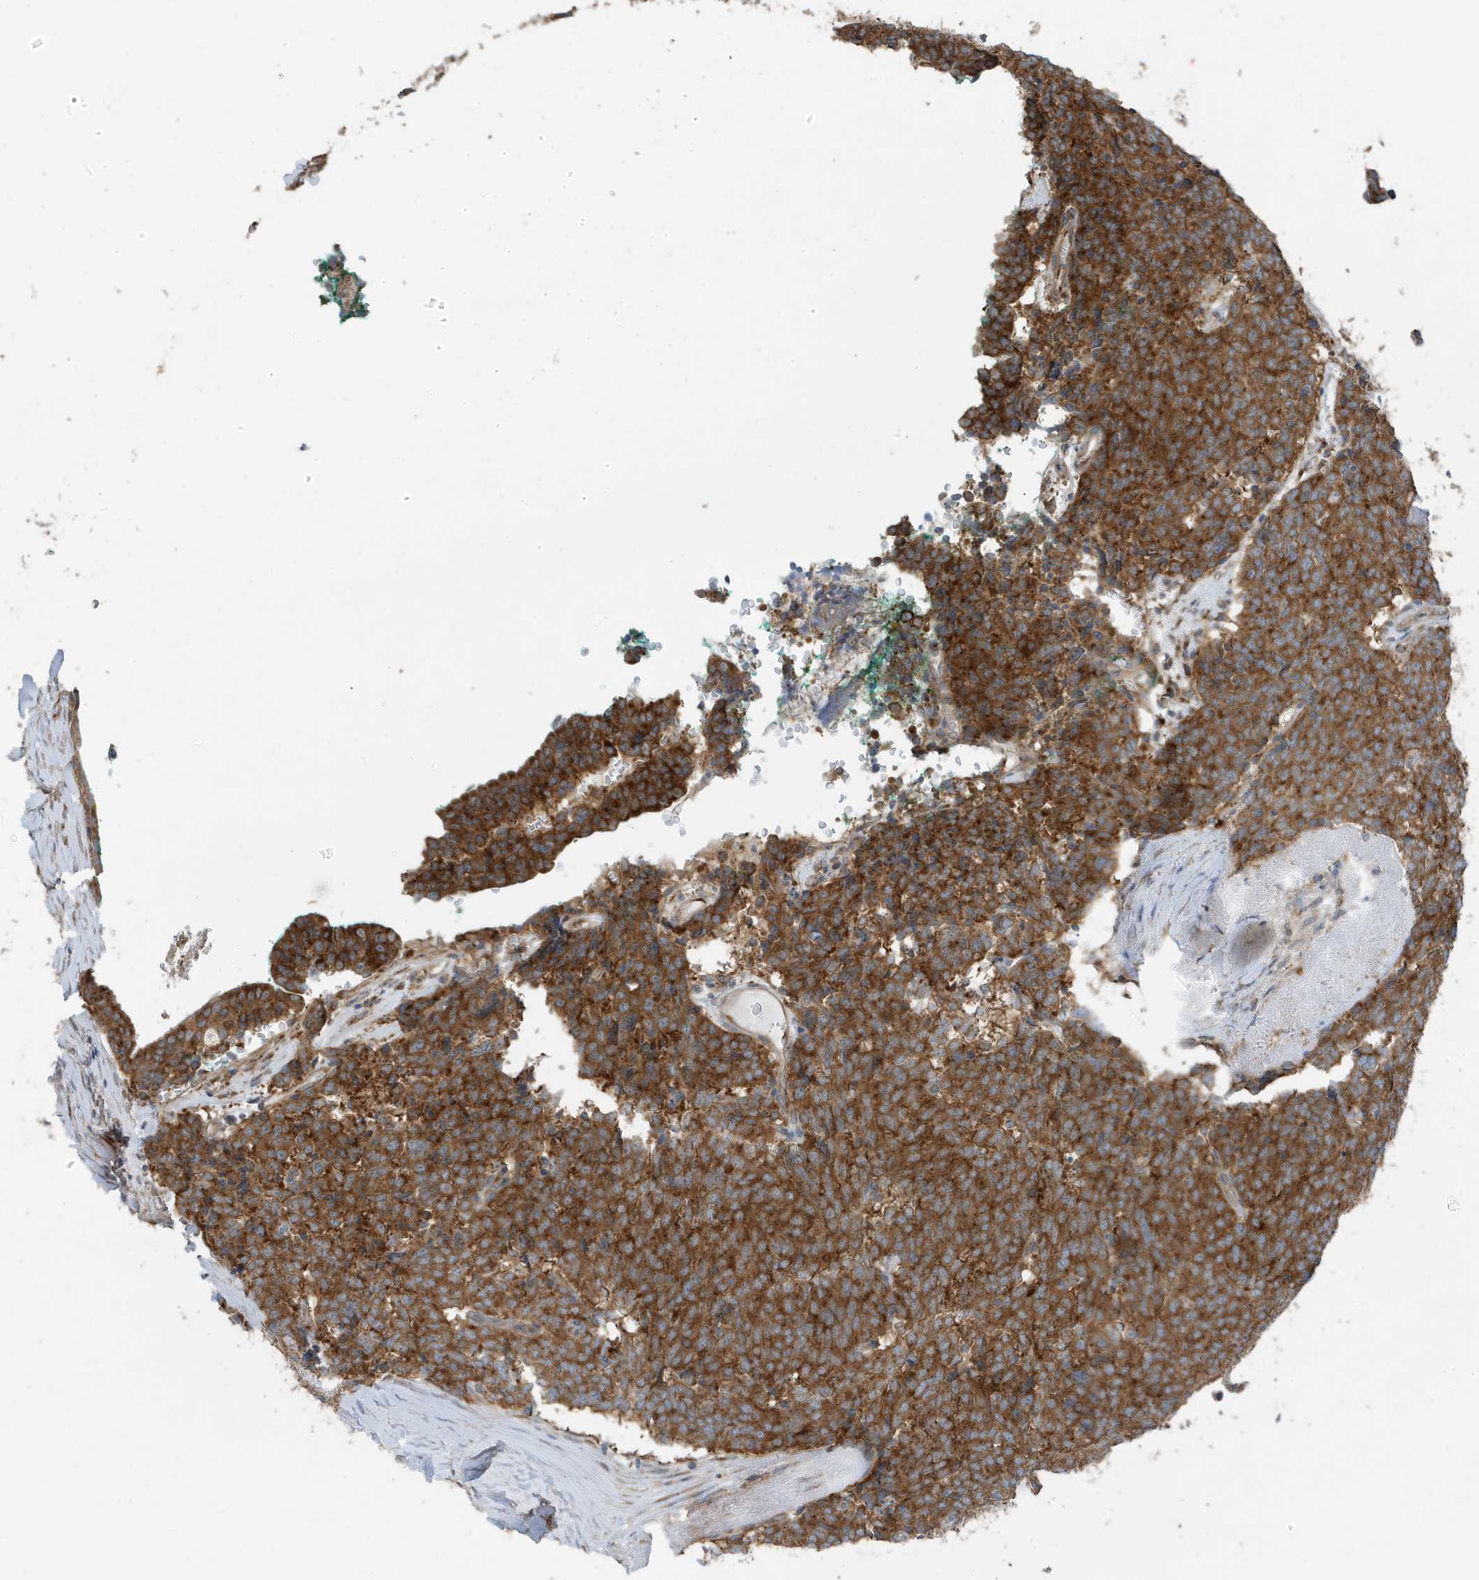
{"staining": {"intensity": "strong", "quantity": ">75%", "location": "cytoplasmic/membranous"}, "tissue": "carcinoid", "cell_type": "Tumor cells", "image_type": "cancer", "snomed": [{"axis": "morphology", "description": "Carcinoid, malignant, NOS"}, {"axis": "topography", "description": "Lung"}], "caption": "Immunohistochemistry (IHC) photomicrograph of carcinoid stained for a protein (brown), which reveals high levels of strong cytoplasmic/membranous expression in about >75% of tumor cells.", "gene": "GOLGA4", "patient": {"sex": "female", "age": 46}}